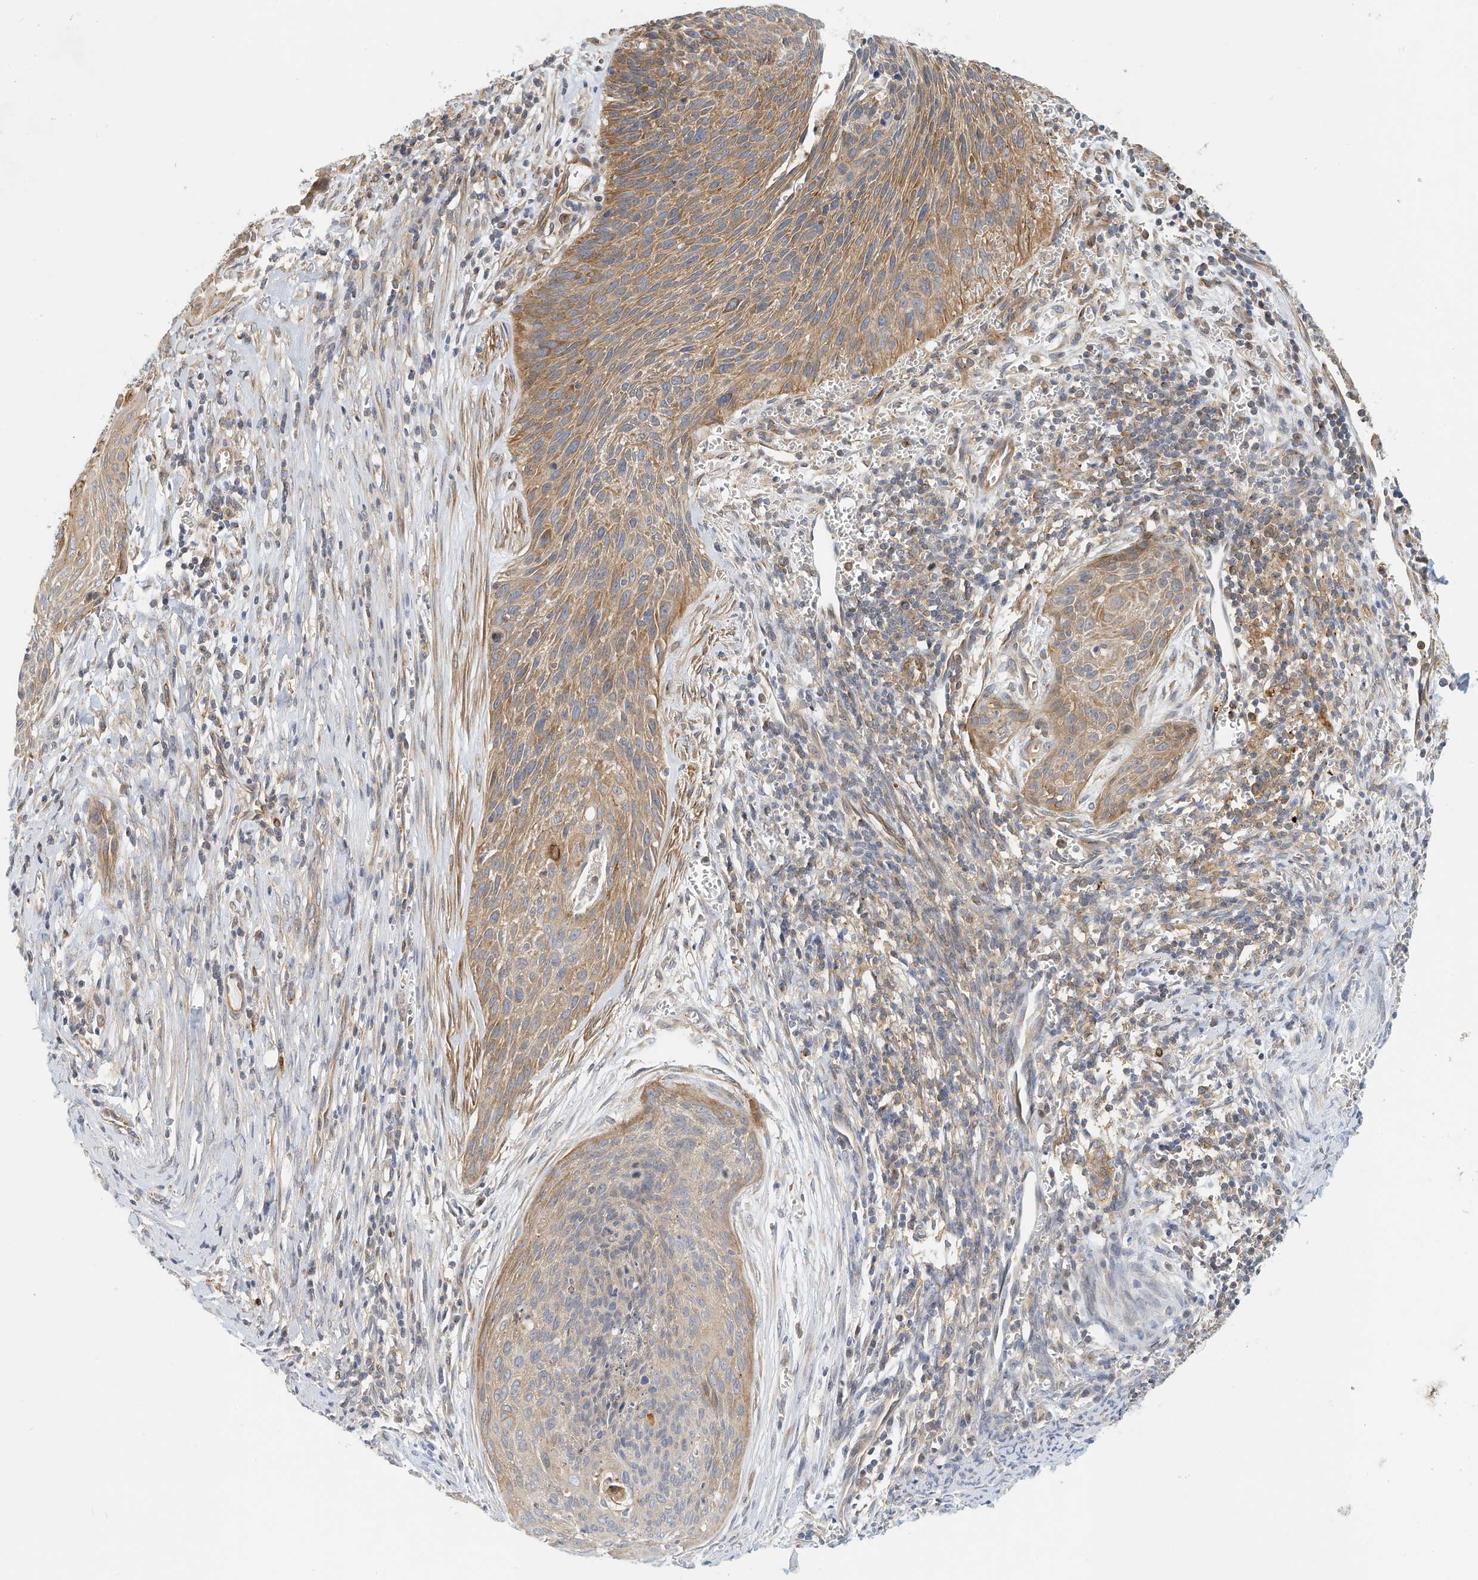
{"staining": {"intensity": "moderate", "quantity": "25%-75%", "location": "cytoplasmic/membranous"}, "tissue": "cervical cancer", "cell_type": "Tumor cells", "image_type": "cancer", "snomed": [{"axis": "morphology", "description": "Squamous cell carcinoma, NOS"}, {"axis": "topography", "description": "Cervix"}], "caption": "Immunohistochemical staining of cervical cancer shows moderate cytoplasmic/membranous protein positivity in about 25%-75% of tumor cells.", "gene": "MICAL1", "patient": {"sex": "female", "age": 55}}